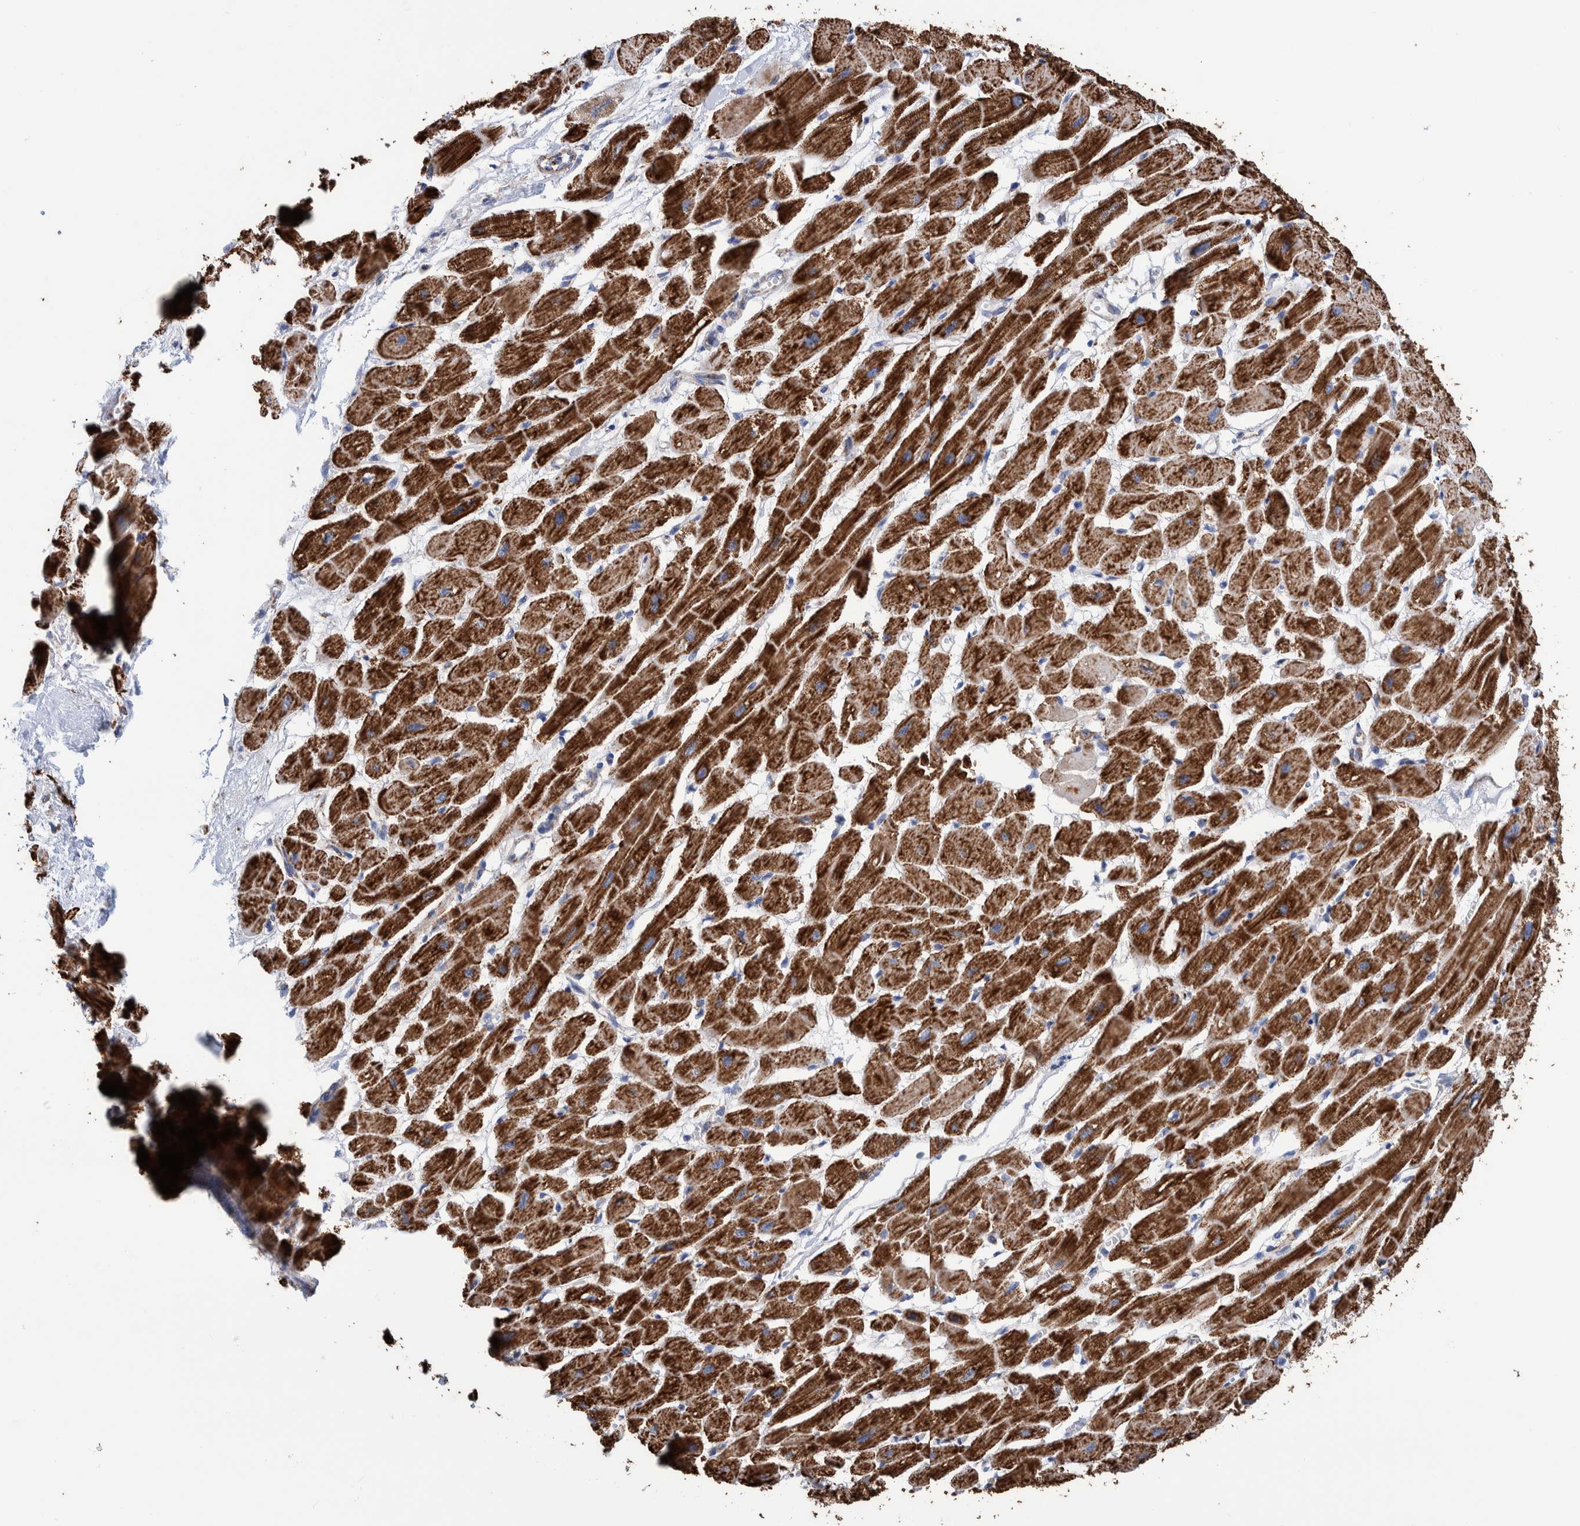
{"staining": {"intensity": "strong", "quantity": ">75%", "location": "cytoplasmic/membranous"}, "tissue": "heart muscle", "cell_type": "Cardiomyocytes", "image_type": "normal", "snomed": [{"axis": "morphology", "description": "Normal tissue, NOS"}, {"axis": "topography", "description": "Heart"}], "caption": "High-magnification brightfield microscopy of normal heart muscle stained with DAB (brown) and counterstained with hematoxylin (blue). cardiomyocytes exhibit strong cytoplasmic/membranous expression is seen in about>75% of cells.", "gene": "DECR1", "patient": {"sex": "female", "age": 54}}